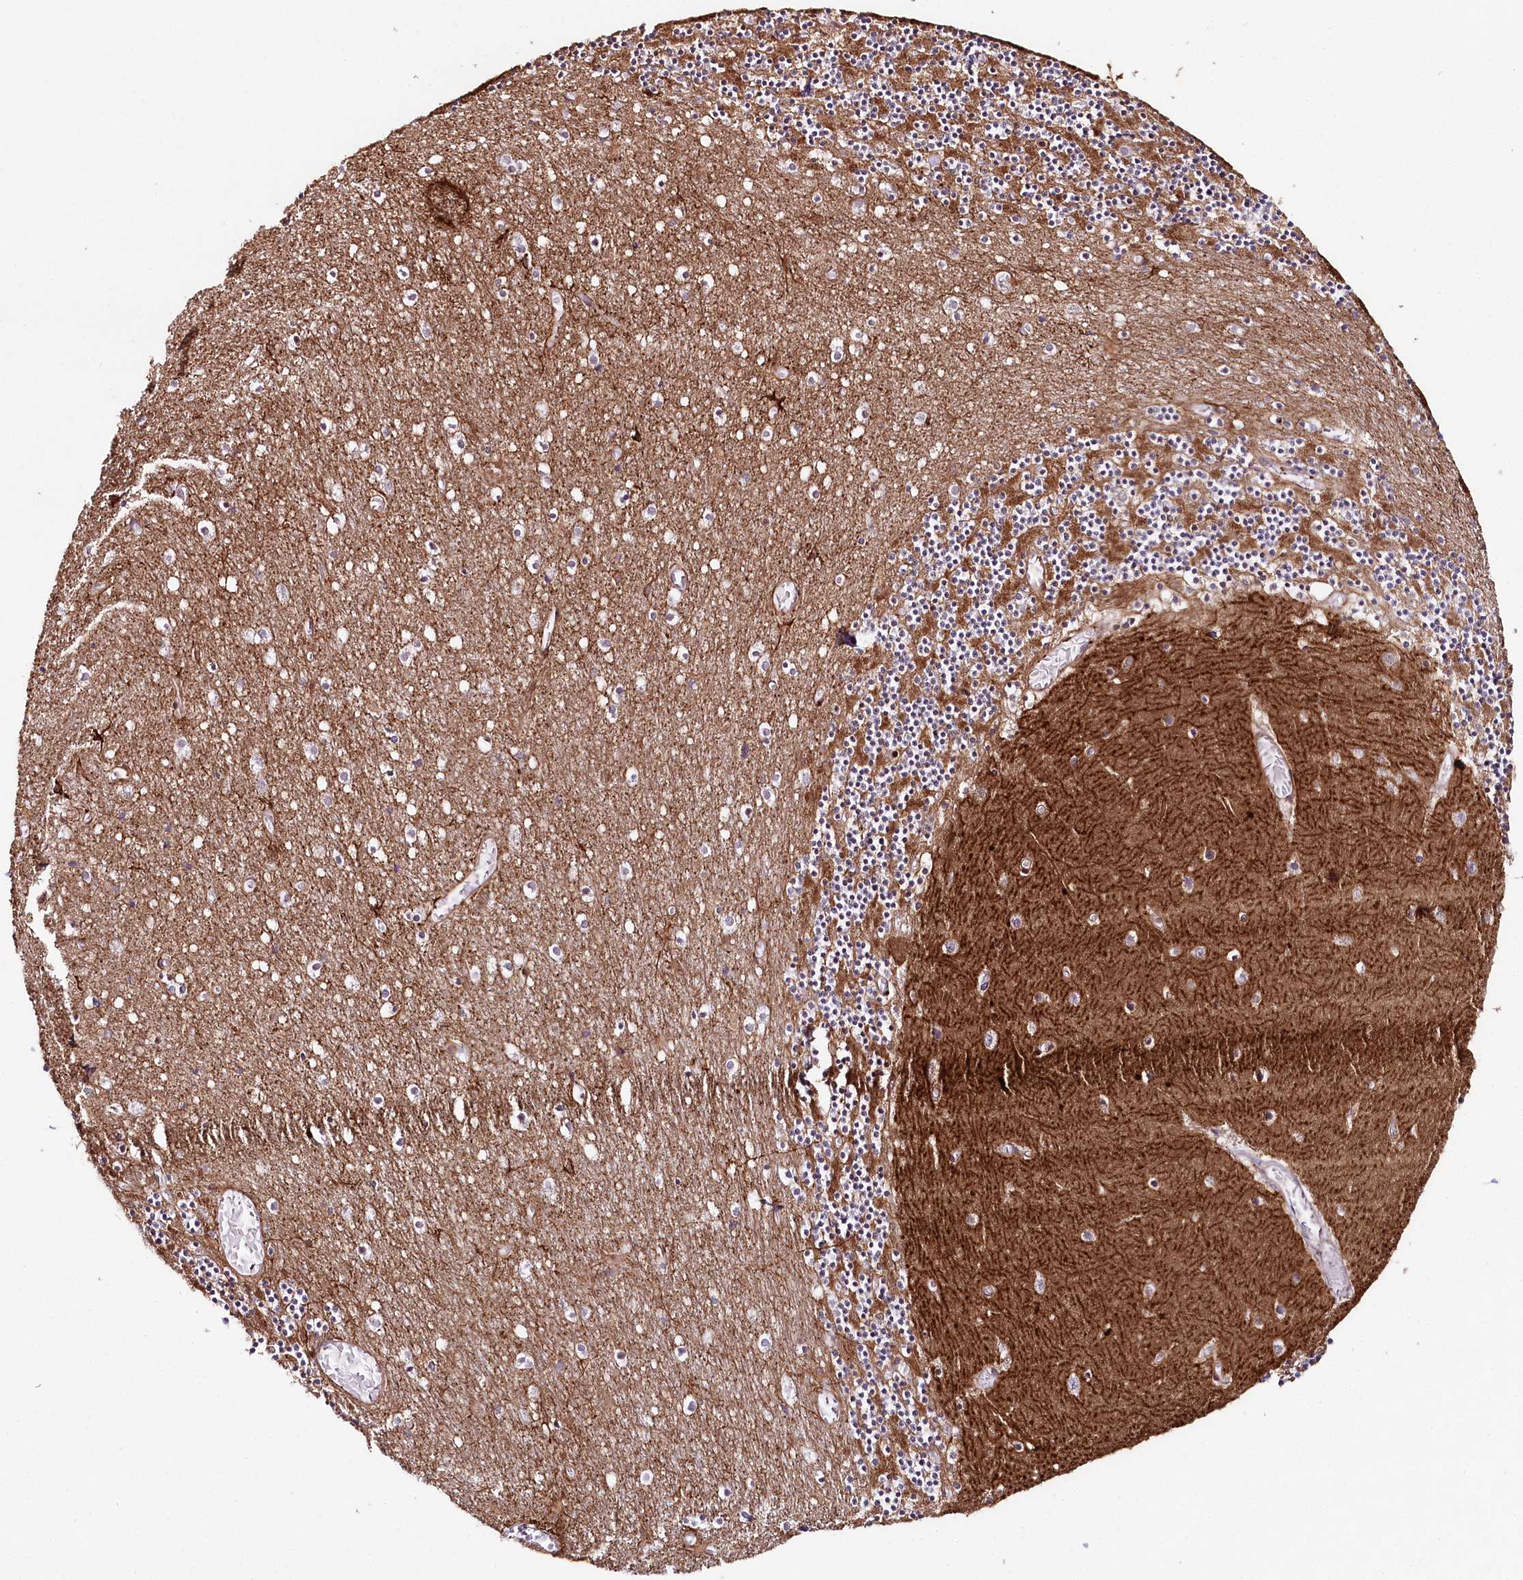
{"staining": {"intensity": "moderate", "quantity": "25%-75%", "location": "cytoplasmic/membranous"}, "tissue": "cerebellum", "cell_type": "Cells in granular layer", "image_type": "normal", "snomed": [{"axis": "morphology", "description": "Normal tissue, NOS"}, {"axis": "topography", "description": "Cerebellum"}], "caption": "Immunohistochemistry (IHC) (DAB (3,3'-diaminobenzidine)) staining of unremarkable cerebellum displays moderate cytoplasmic/membranous protein positivity in about 25%-75% of cells in granular layer.", "gene": "PHLDB1", "patient": {"sex": "female", "age": 28}}